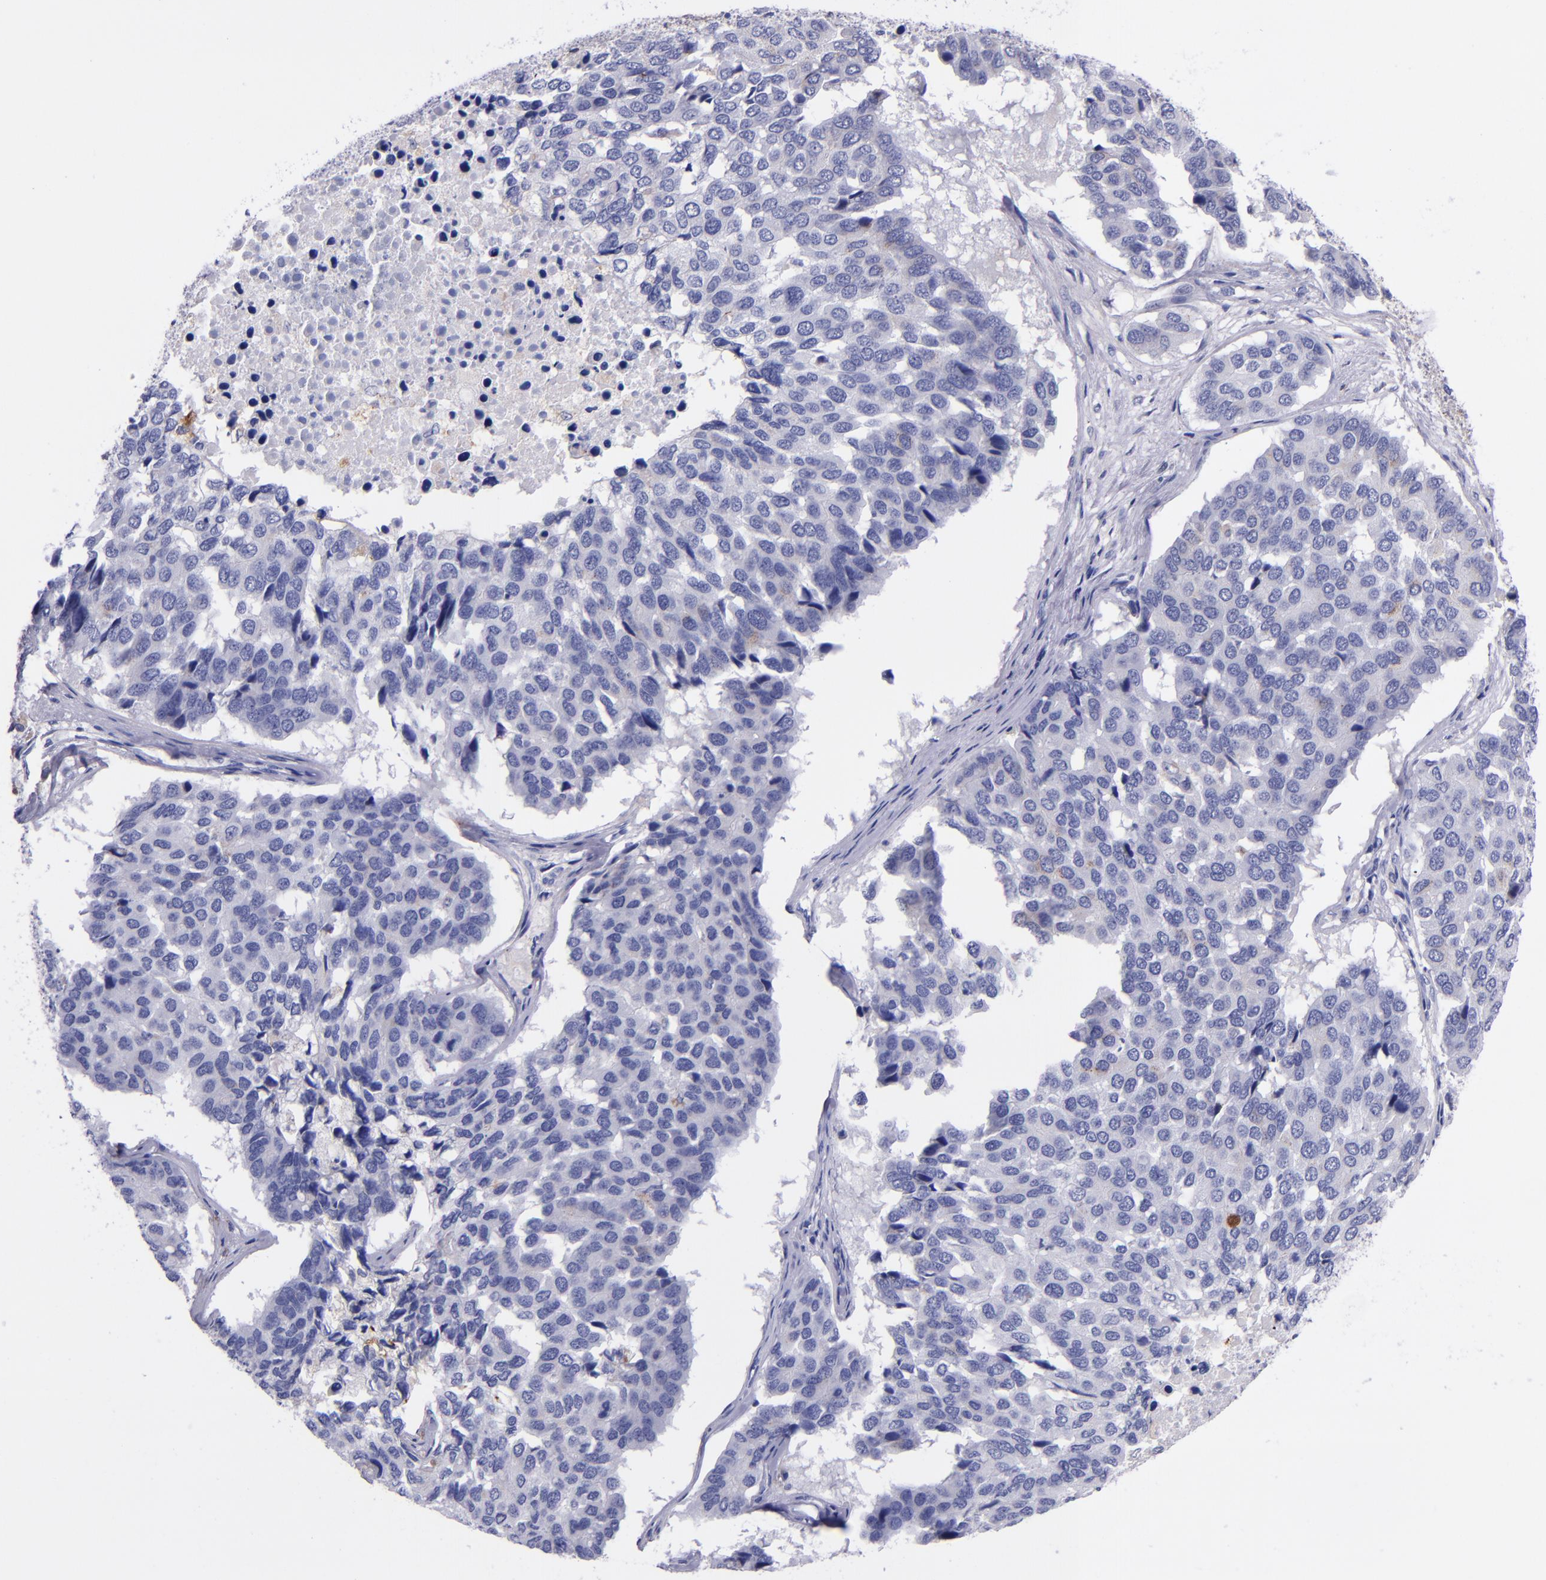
{"staining": {"intensity": "negative", "quantity": "none", "location": "none"}, "tissue": "pancreatic cancer", "cell_type": "Tumor cells", "image_type": "cancer", "snomed": [{"axis": "morphology", "description": "Adenocarcinoma, NOS"}, {"axis": "topography", "description": "Pancreas"}], "caption": "Immunohistochemistry histopathology image of pancreatic cancer stained for a protein (brown), which displays no positivity in tumor cells. (DAB (3,3'-diaminobenzidine) IHC visualized using brightfield microscopy, high magnification).", "gene": "IVL", "patient": {"sex": "male", "age": 50}}